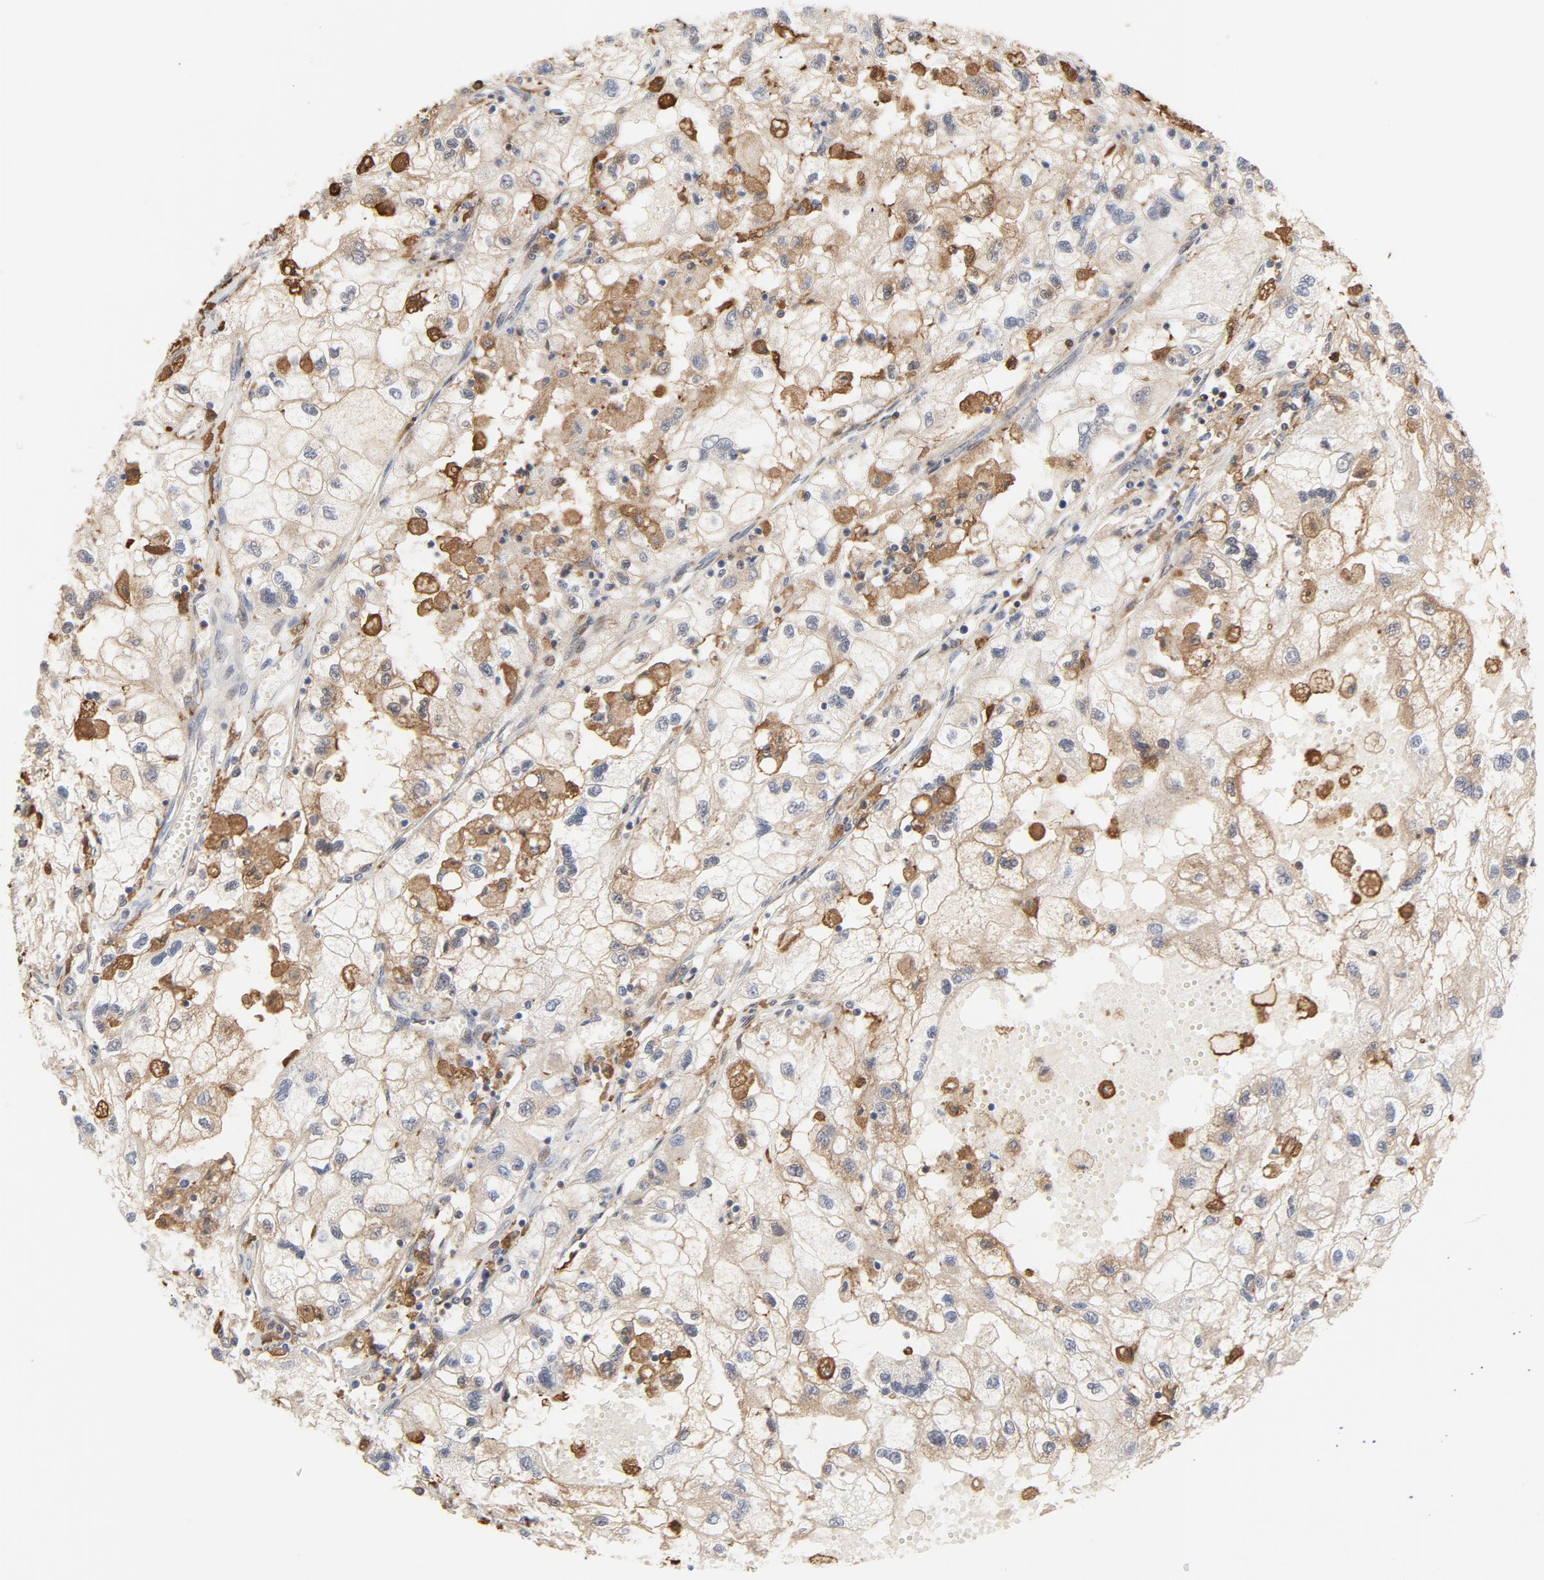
{"staining": {"intensity": "moderate", "quantity": ">75%", "location": "cytoplasmic/membranous"}, "tissue": "renal cancer", "cell_type": "Tumor cells", "image_type": "cancer", "snomed": [{"axis": "morphology", "description": "Normal tissue, NOS"}, {"axis": "morphology", "description": "Adenocarcinoma, NOS"}, {"axis": "topography", "description": "Kidney"}], "caption": "This histopathology image exhibits renal adenocarcinoma stained with IHC to label a protein in brown. The cytoplasmic/membranous of tumor cells show moderate positivity for the protein. Nuclei are counter-stained blue.", "gene": "RAPGEF4", "patient": {"sex": "male", "age": 71}}